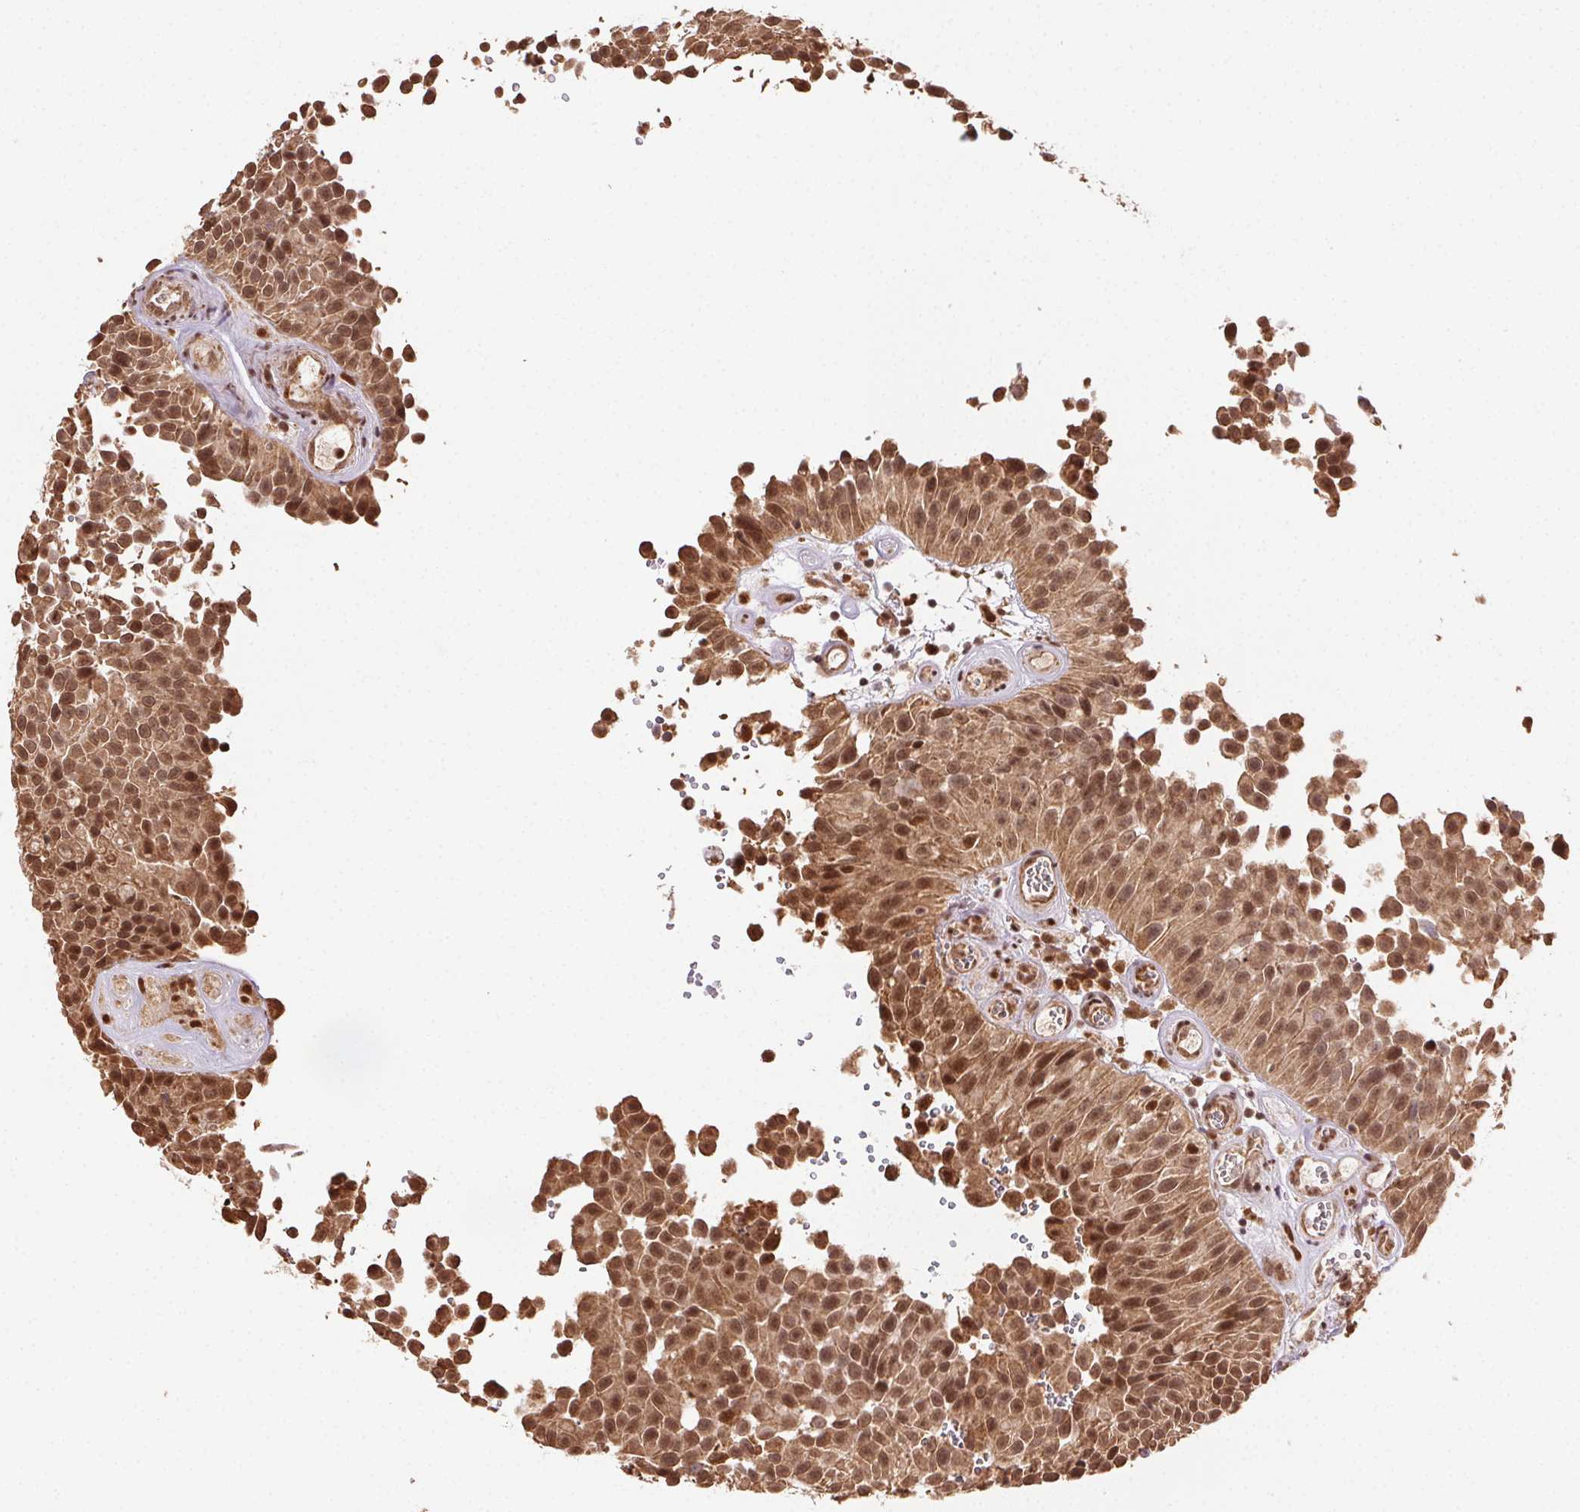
{"staining": {"intensity": "moderate", "quantity": ">75%", "location": "cytoplasmic/membranous,nuclear"}, "tissue": "urothelial cancer", "cell_type": "Tumor cells", "image_type": "cancer", "snomed": [{"axis": "morphology", "description": "Urothelial carcinoma, Low grade"}, {"axis": "topography", "description": "Urinary bladder"}], "caption": "This image exhibits immunohistochemistry (IHC) staining of urothelial carcinoma (low-grade), with medium moderate cytoplasmic/membranous and nuclear positivity in about >75% of tumor cells.", "gene": "TREML4", "patient": {"sex": "male", "age": 76}}